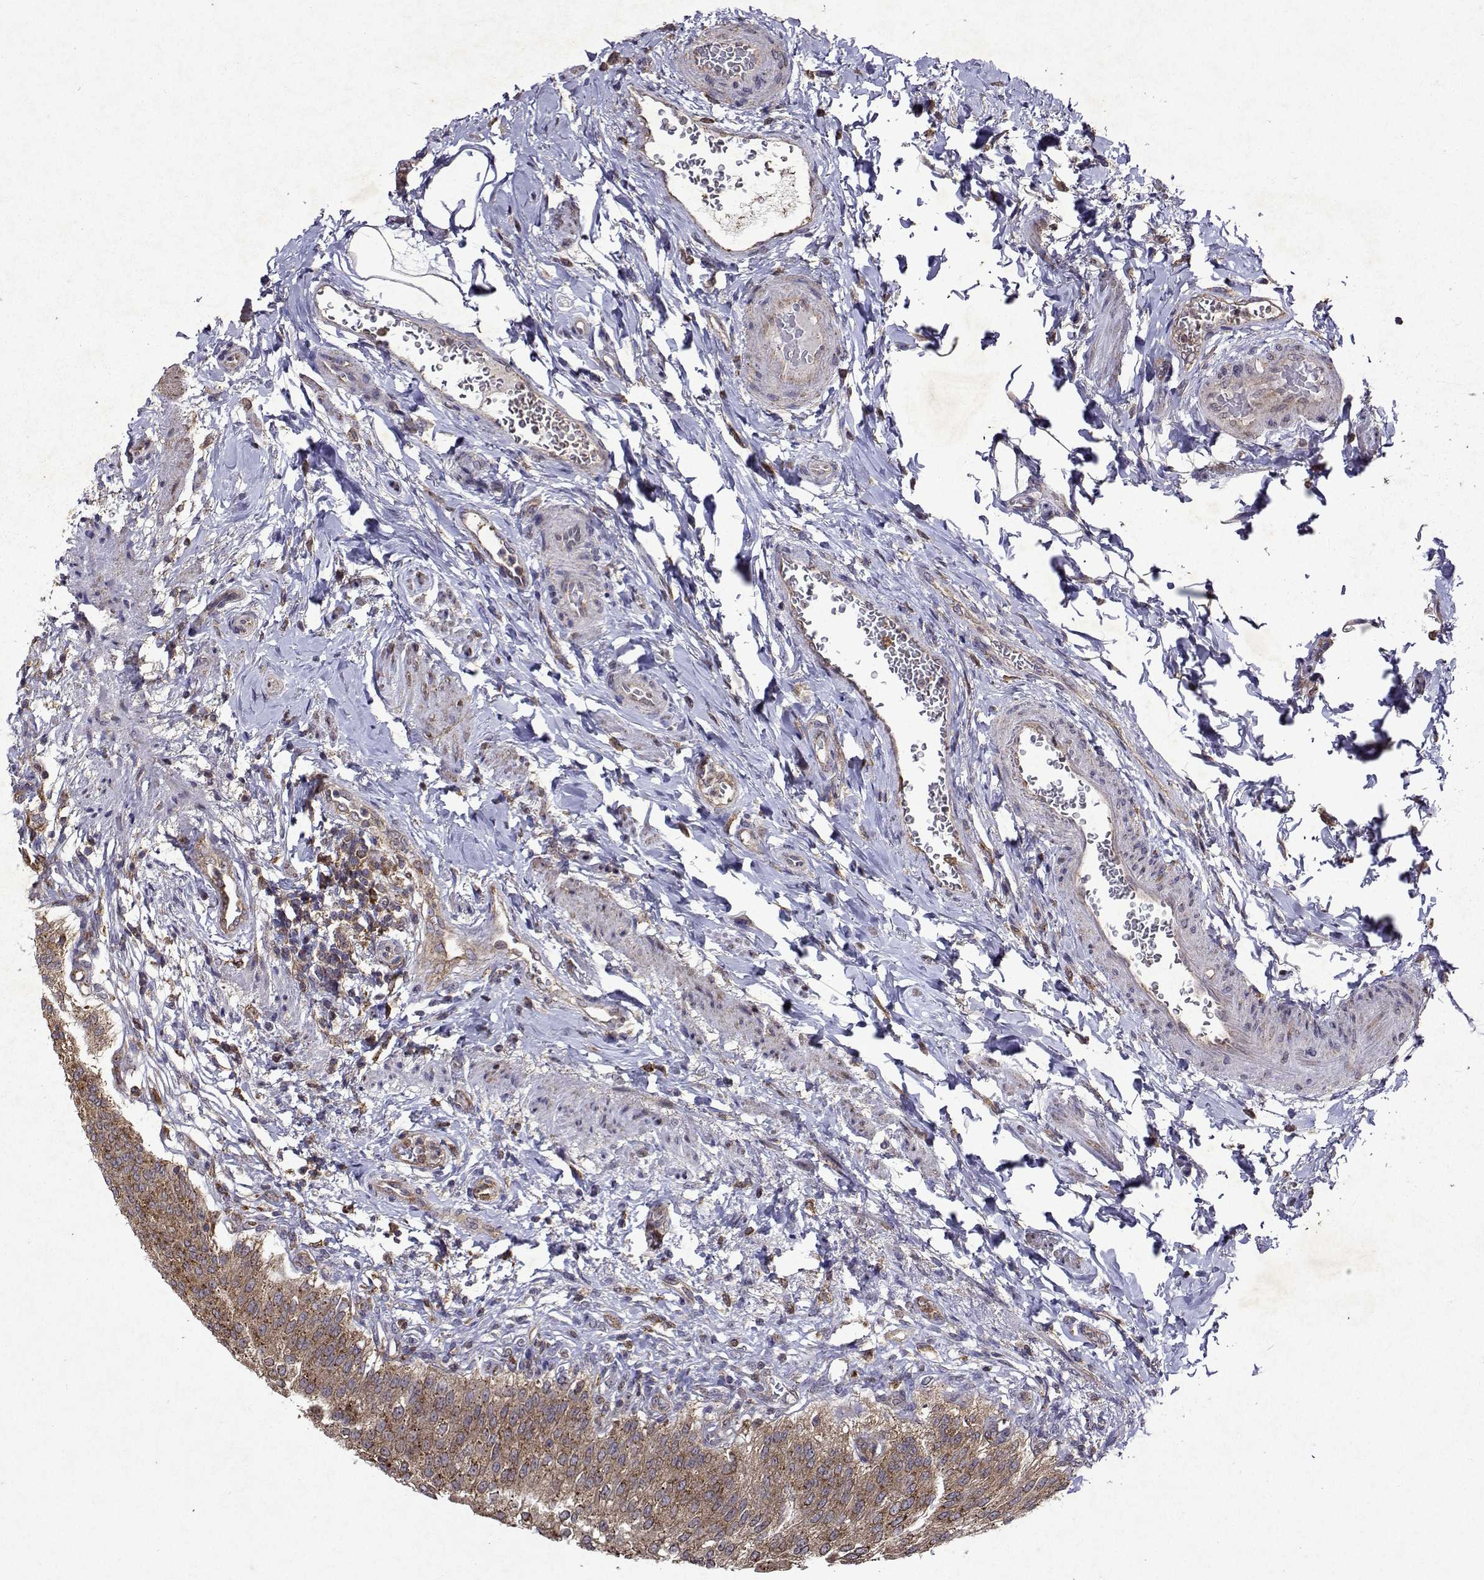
{"staining": {"intensity": "strong", "quantity": ">75%", "location": "cytoplasmic/membranous"}, "tissue": "urinary bladder", "cell_type": "Urothelial cells", "image_type": "normal", "snomed": [{"axis": "morphology", "description": "Normal tissue, NOS"}, {"axis": "topography", "description": "Urinary bladder"}, {"axis": "topography", "description": "Peripheral nerve tissue"}], "caption": "Urothelial cells reveal strong cytoplasmic/membranous expression in about >75% of cells in normal urinary bladder. Using DAB (3,3'-diaminobenzidine) (brown) and hematoxylin (blue) stains, captured at high magnification using brightfield microscopy.", "gene": "TARBP2", "patient": {"sex": "female", "age": 60}}